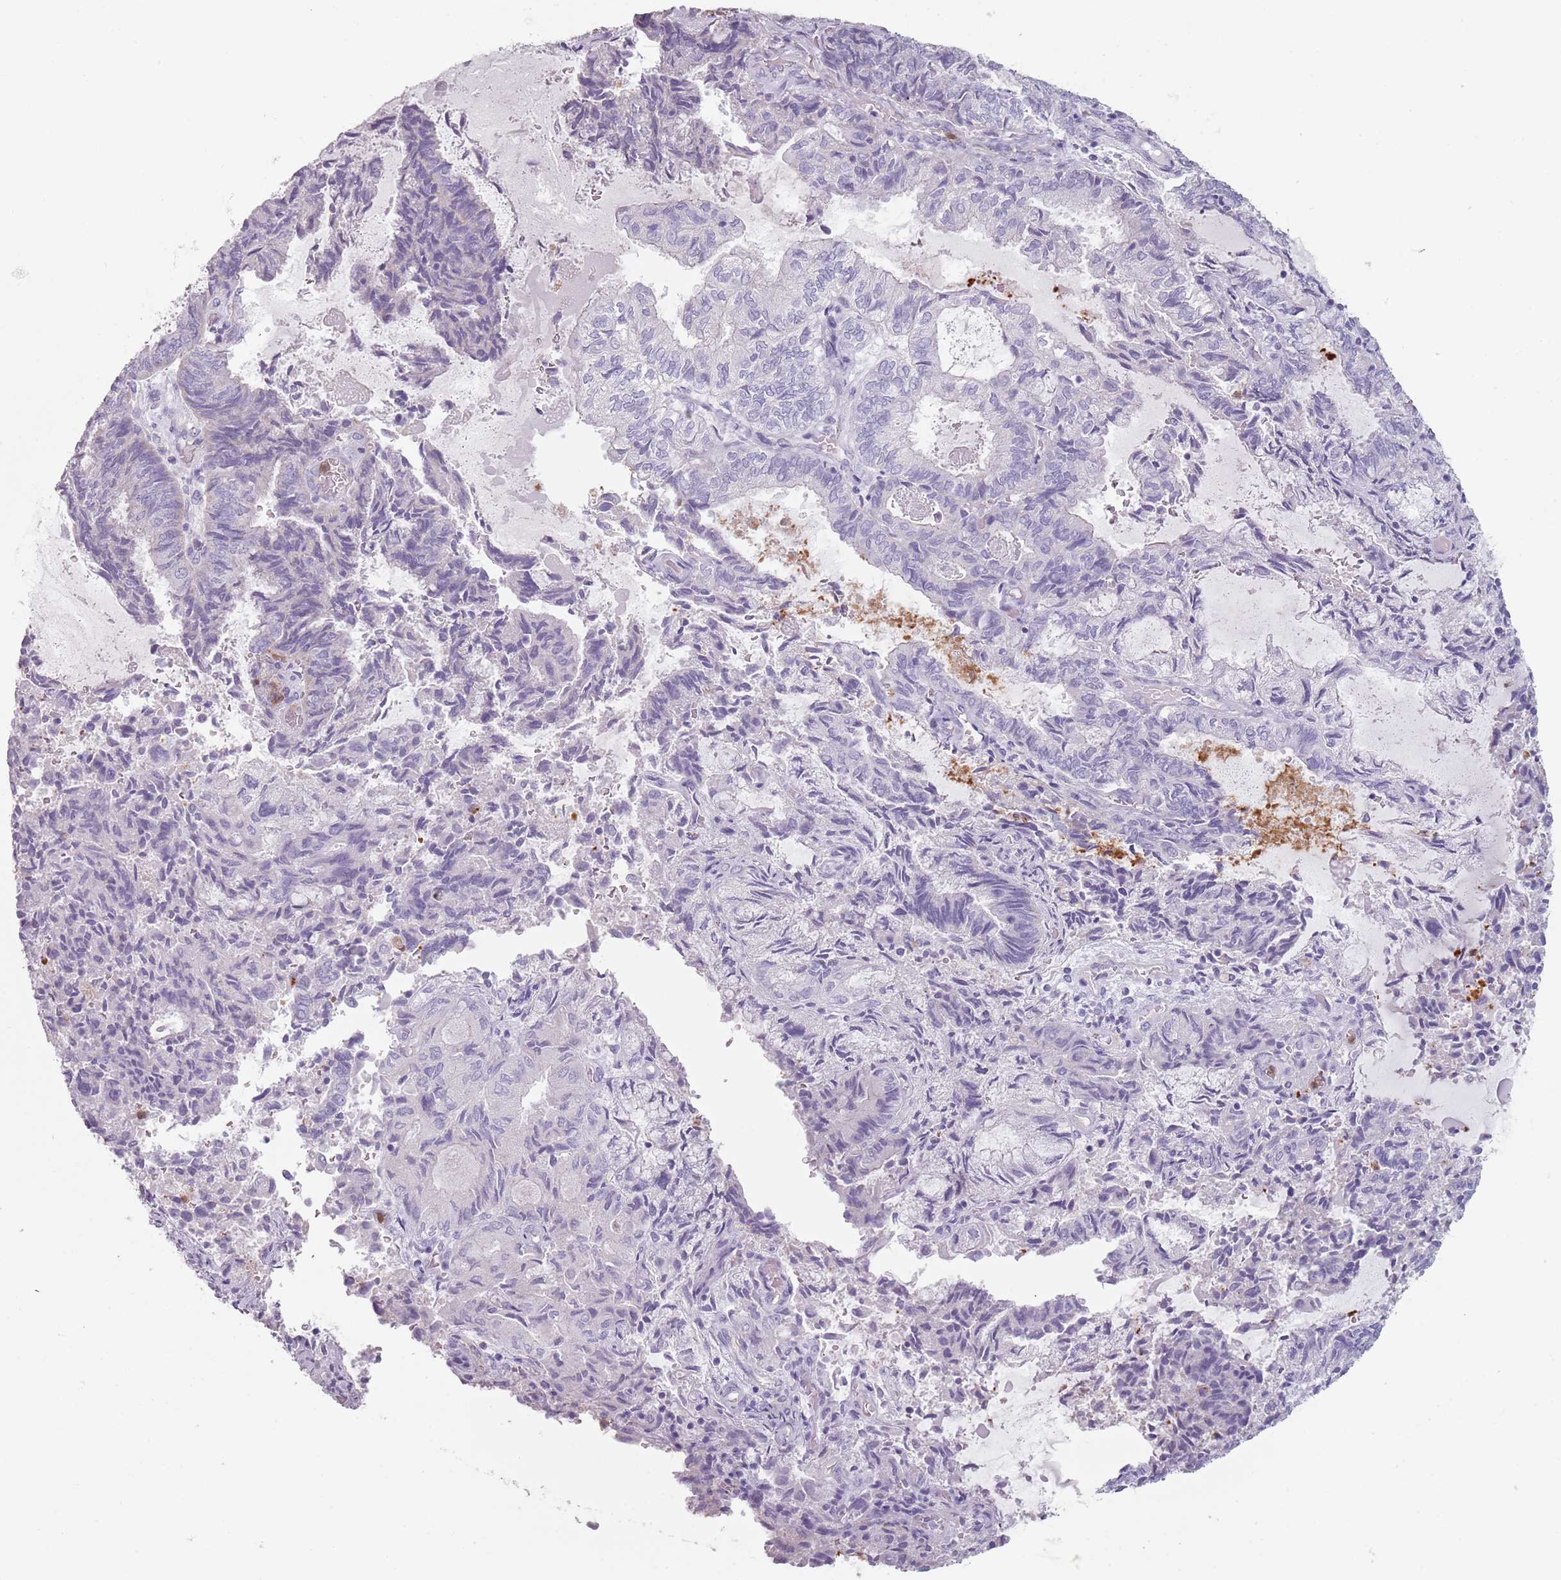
{"staining": {"intensity": "negative", "quantity": "none", "location": "none"}, "tissue": "endometrial cancer", "cell_type": "Tumor cells", "image_type": "cancer", "snomed": [{"axis": "morphology", "description": "Adenocarcinoma, NOS"}, {"axis": "topography", "description": "Endometrium"}], "caption": "An IHC image of endometrial cancer is shown. There is no staining in tumor cells of endometrial cancer. (Brightfield microscopy of DAB IHC at high magnification).", "gene": "ZNF584", "patient": {"sex": "female", "age": 80}}